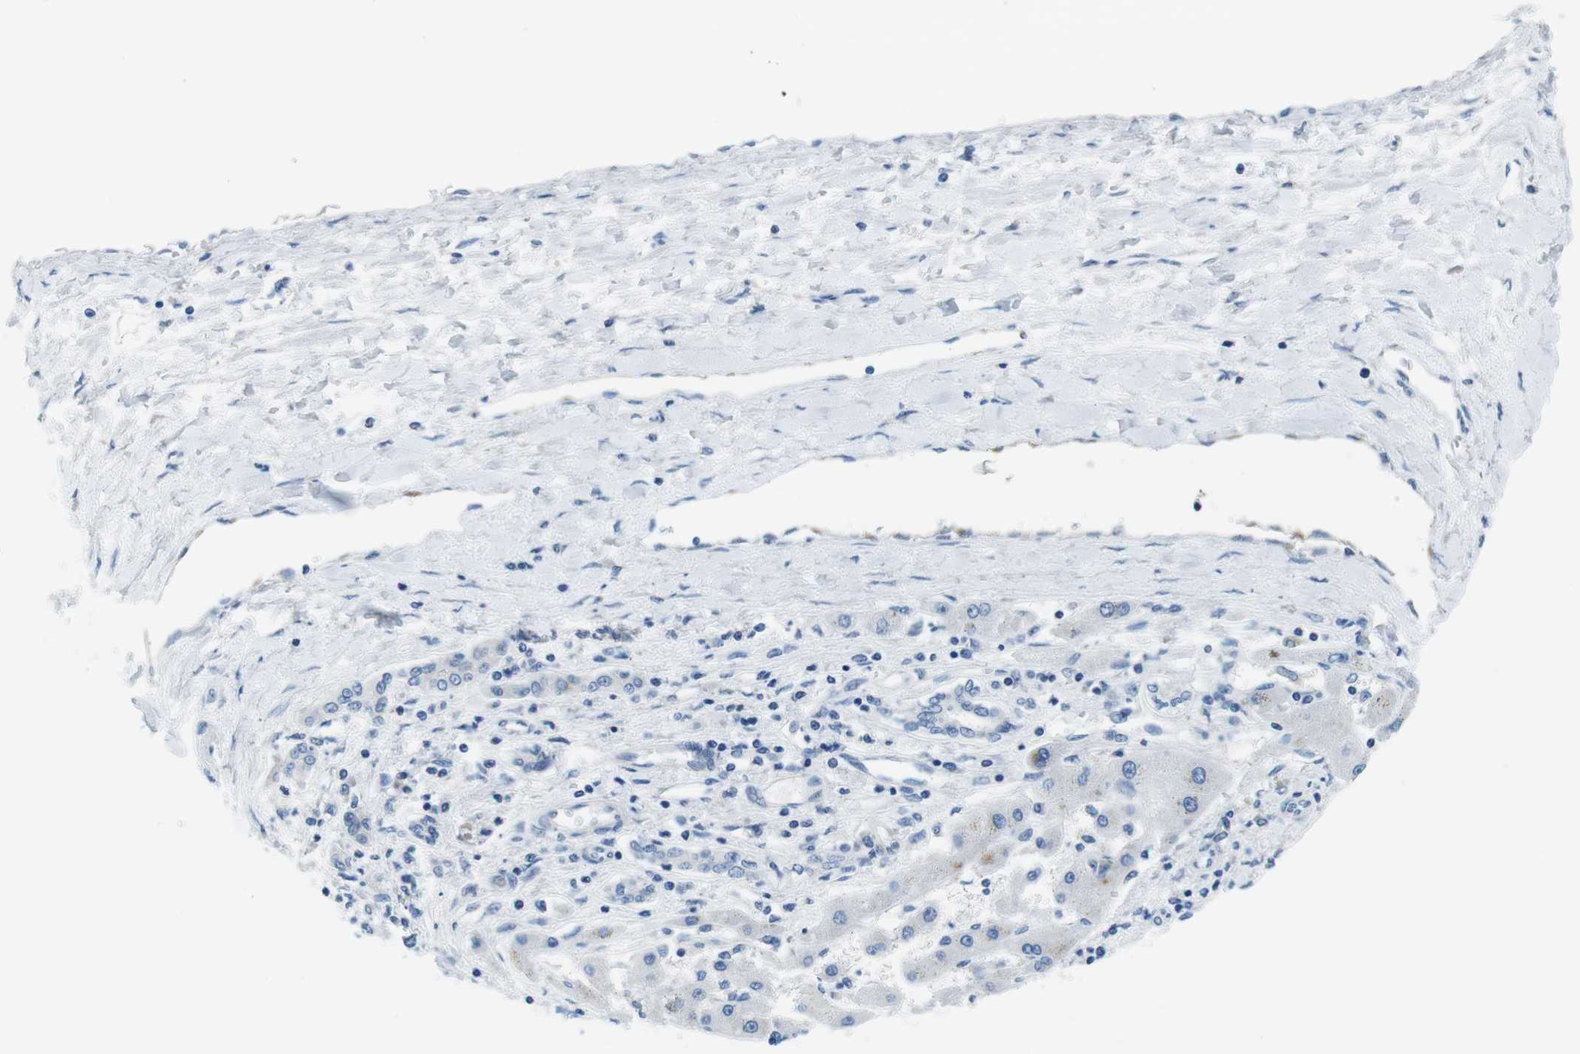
{"staining": {"intensity": "negative", "quantity": "none", "location": "none"}, "tissue": "liver cancer", "cell_type": "Tumor cells", "image_type": "cancer", "snomed": [{"axis": "morphology", "description": "Carcinoma, Hepatocellular, NOS"}, {"axis": "topography", "description": "Liver"}], "caption": "Immunohistochemistry (IHC) of liver cancer (hepatocellular carcinoma) shows no staining in tumor cells.", "gene": "EIF2B5", "patient": {"sex": "female", "age": 61}}